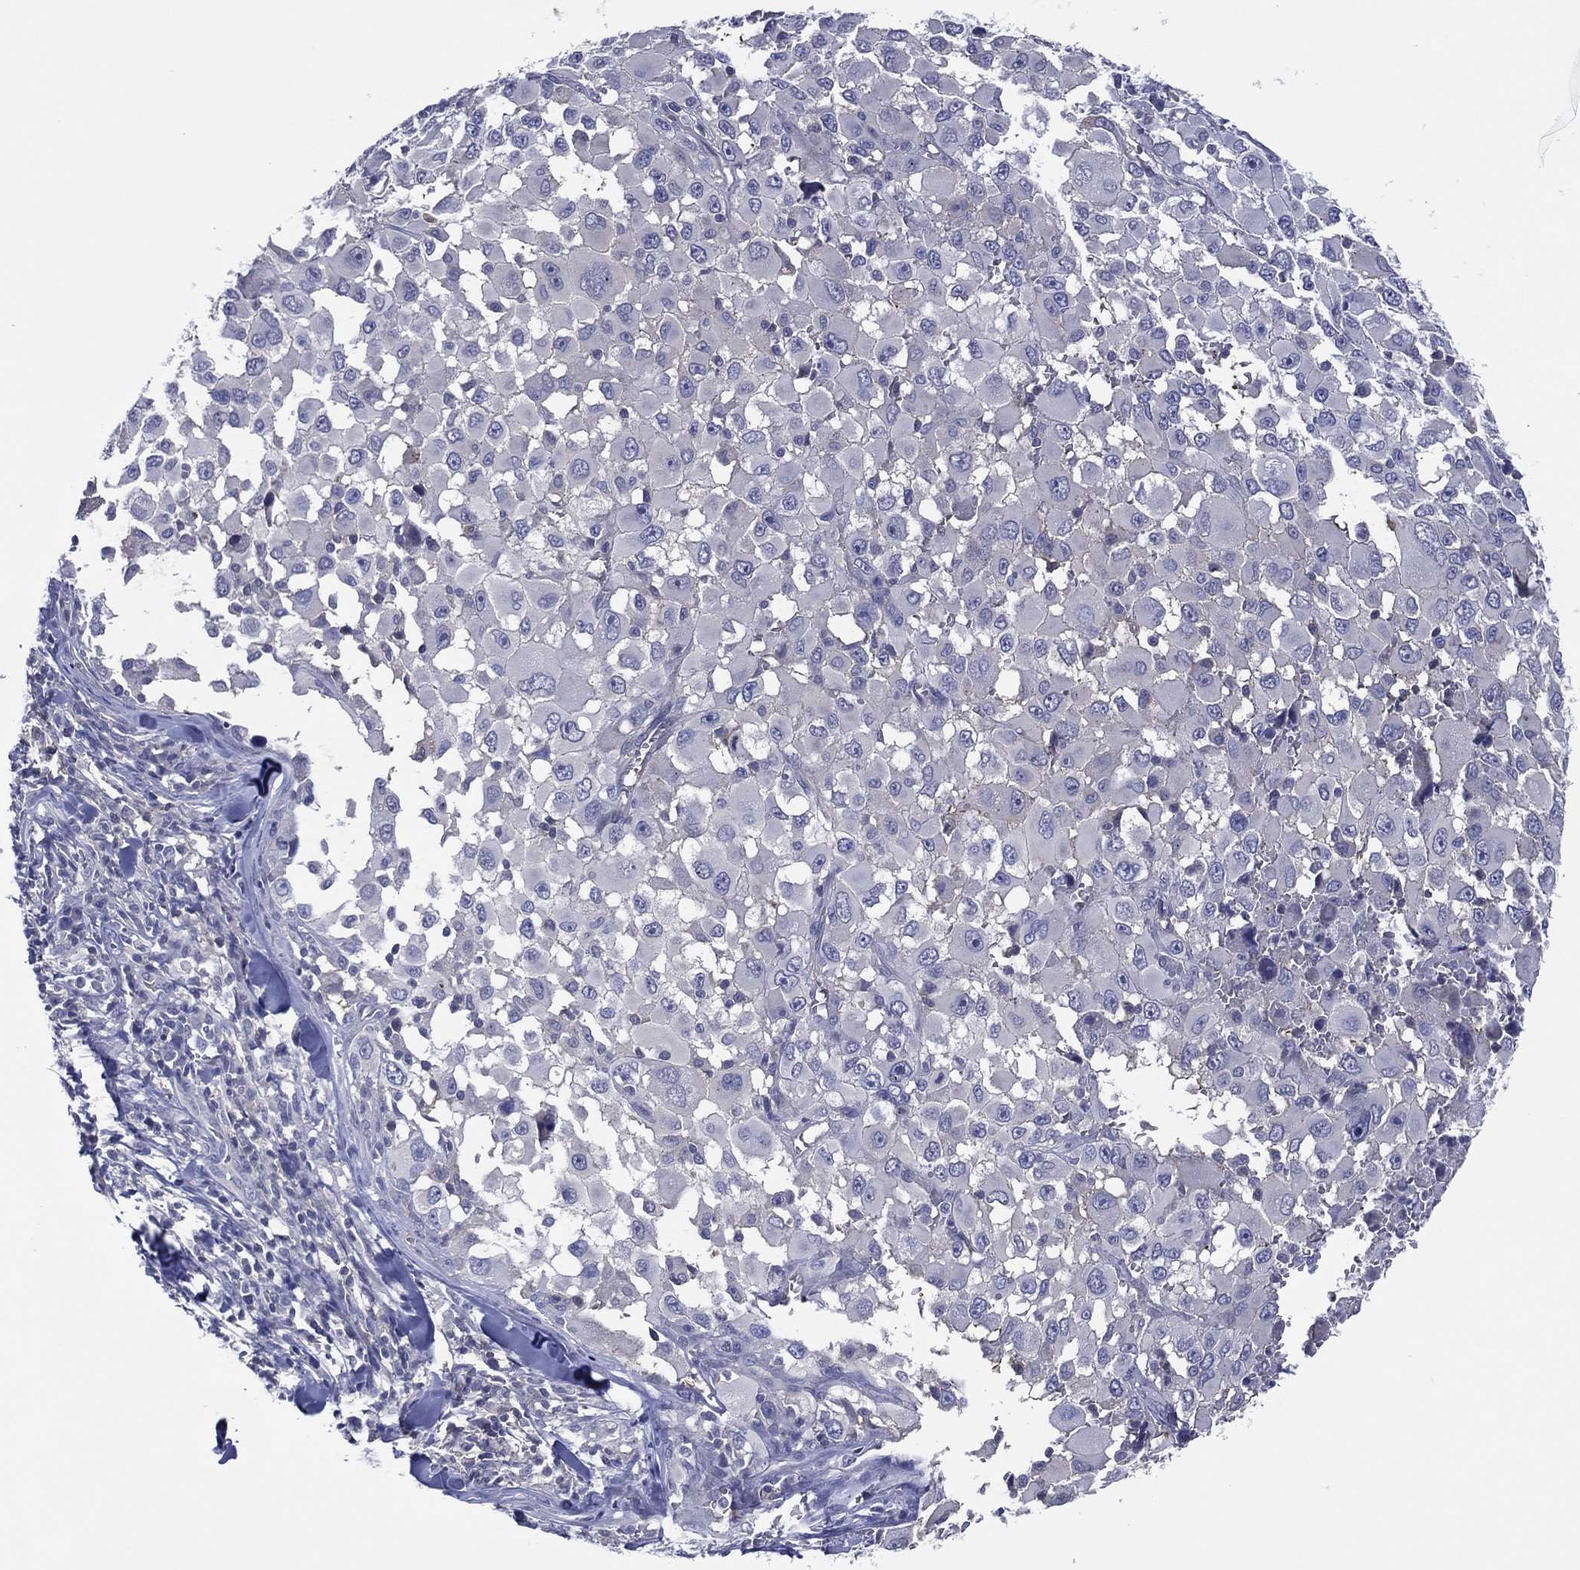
{"staining": {"intensity": "negative", "quantity": "none", "location": "none"}, "tissue": "melanoma", "cell_type": "Tumor cells", "image_type": "cancer", "snomed": [{"axis": "morphology", "description": "Malignant melanoma, Metastatic site"}, {"axis": "topography", "description": "Lymph node"}], "caption": "The immunohistochemistry (IHC) micrograph has no significant positivity in tumor cells of malignant melanoma (metastatic site) tissue. Nuclei are stained in blue.", "gene": "TRIM31", "patient": {"sex": "male", "age": 50}}